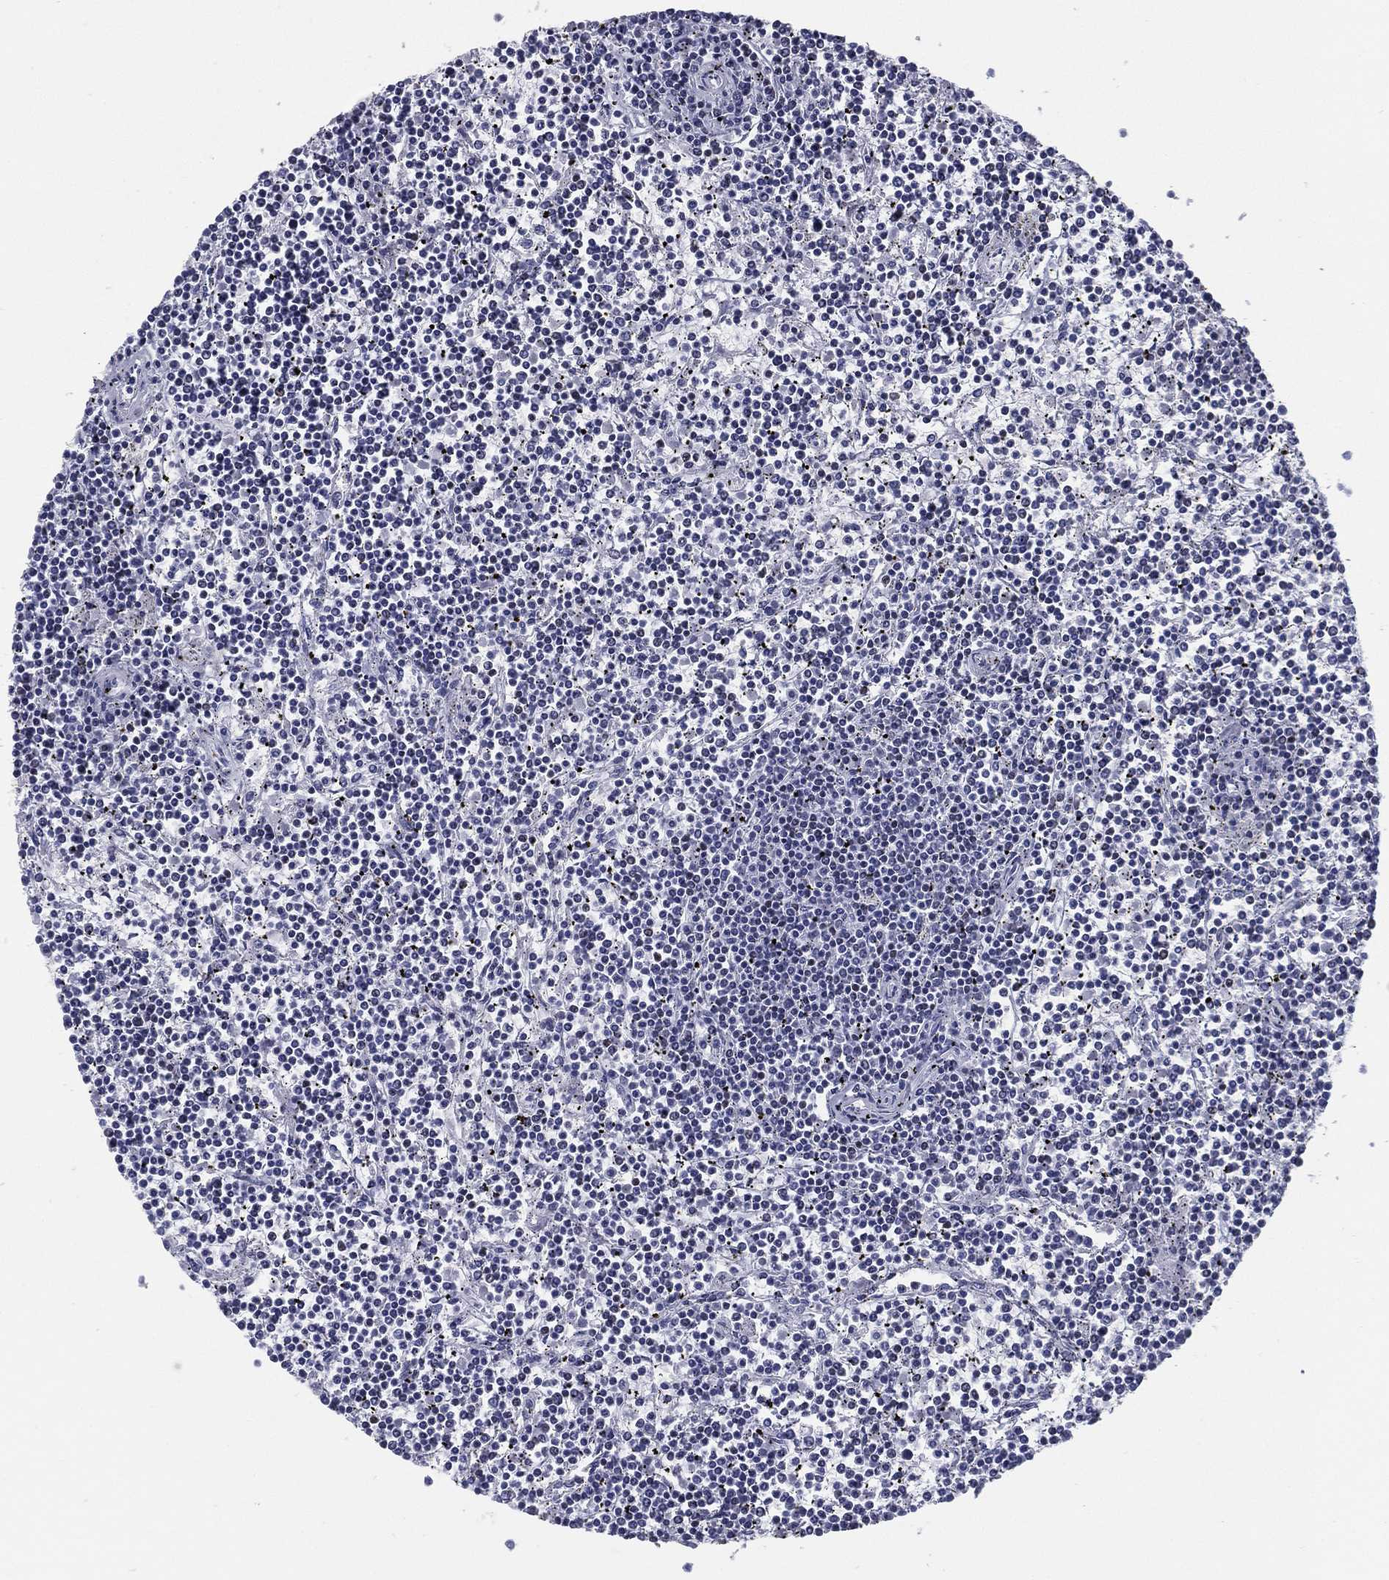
{"staining": {"intensity": "strong", "quantity": "<25%", "location": "nuclear"}, "tissue": "lymphoma", "cell_type": "Tumor cells", "image_type": "cancer", "snomed": [{"axis": "morphology", "description": "Malignant lymphoma, non-Hodgkin's type, Low grade"}, {"axis": "topography", "description": "Spleen"}], "caption": "DAB (3,3'-diaminobenzidine) immunohistochemical staining of lymphoma shows strong nuclear protein expression in approximately <25% of tumor cells.", "gene": "PYHIN1", "patient": {"sex": "female", "age": 19}}